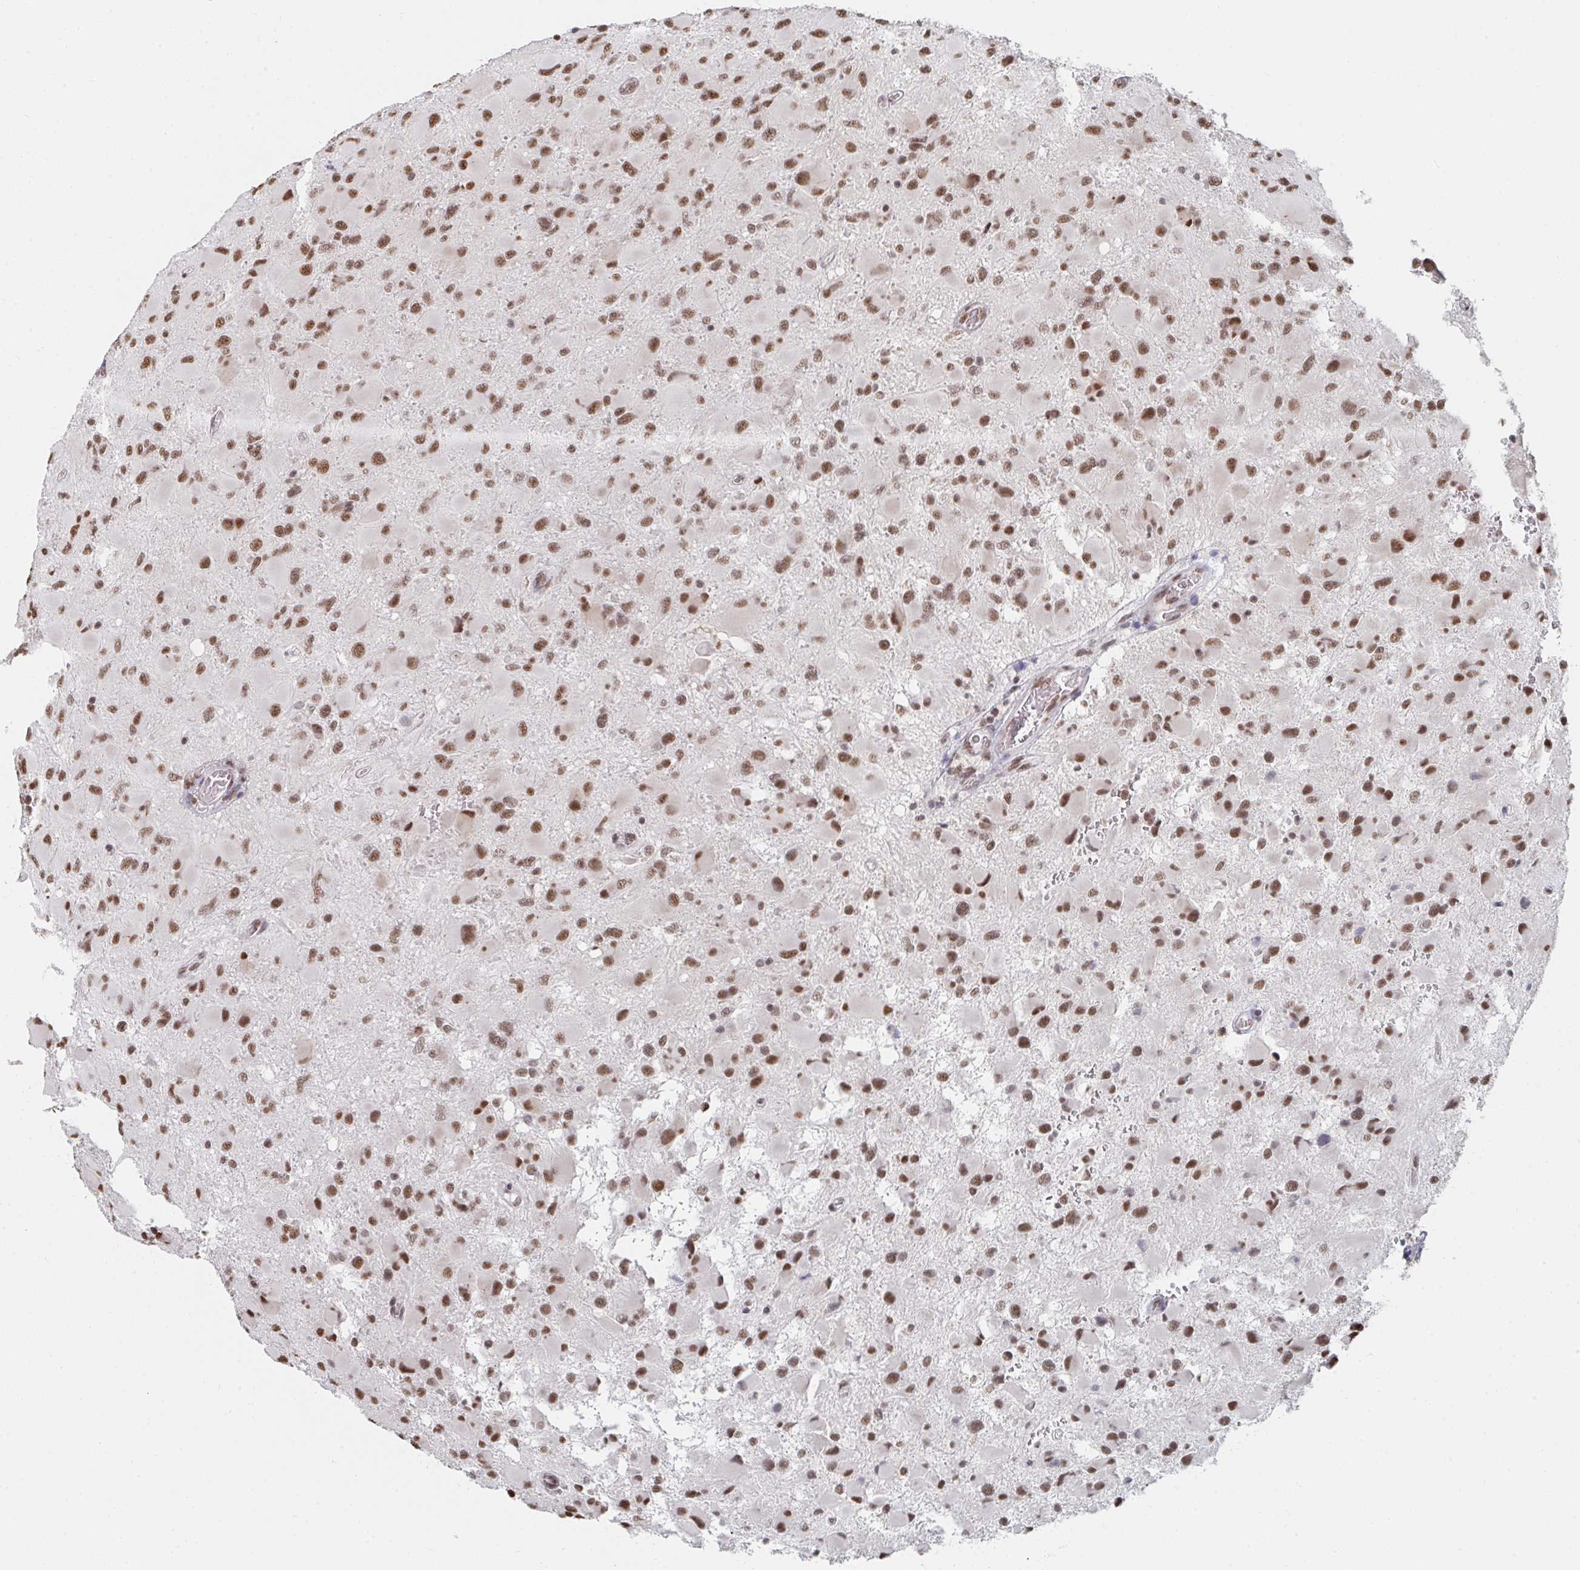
{"staining": {"intensity": "moderate", "quantity": ">75%", "location": "nuclear"}, "tissue": "glioma", "cell_type": "Tumor cells", "image_type": "cancer", "snomed": [{"axis": "morphology", "description": "Glioma, malignant, High grade"}, {"axis": "topography", "description": "Cerebral cortex"}], "caption": "Immunohistochemistry (IHC) staining of malignant high-grade glioma, which shows medium levels of moderate nuclear positivity in about >75% of tumor cells indicating moderate nuclear protein staining. The staining was performed using DAB (brown) for protein detection and nuclei were counterstained in hematoxylin (blue).", "gene": "MBNL1", "patient": {"sex": "female", "age": 36}}